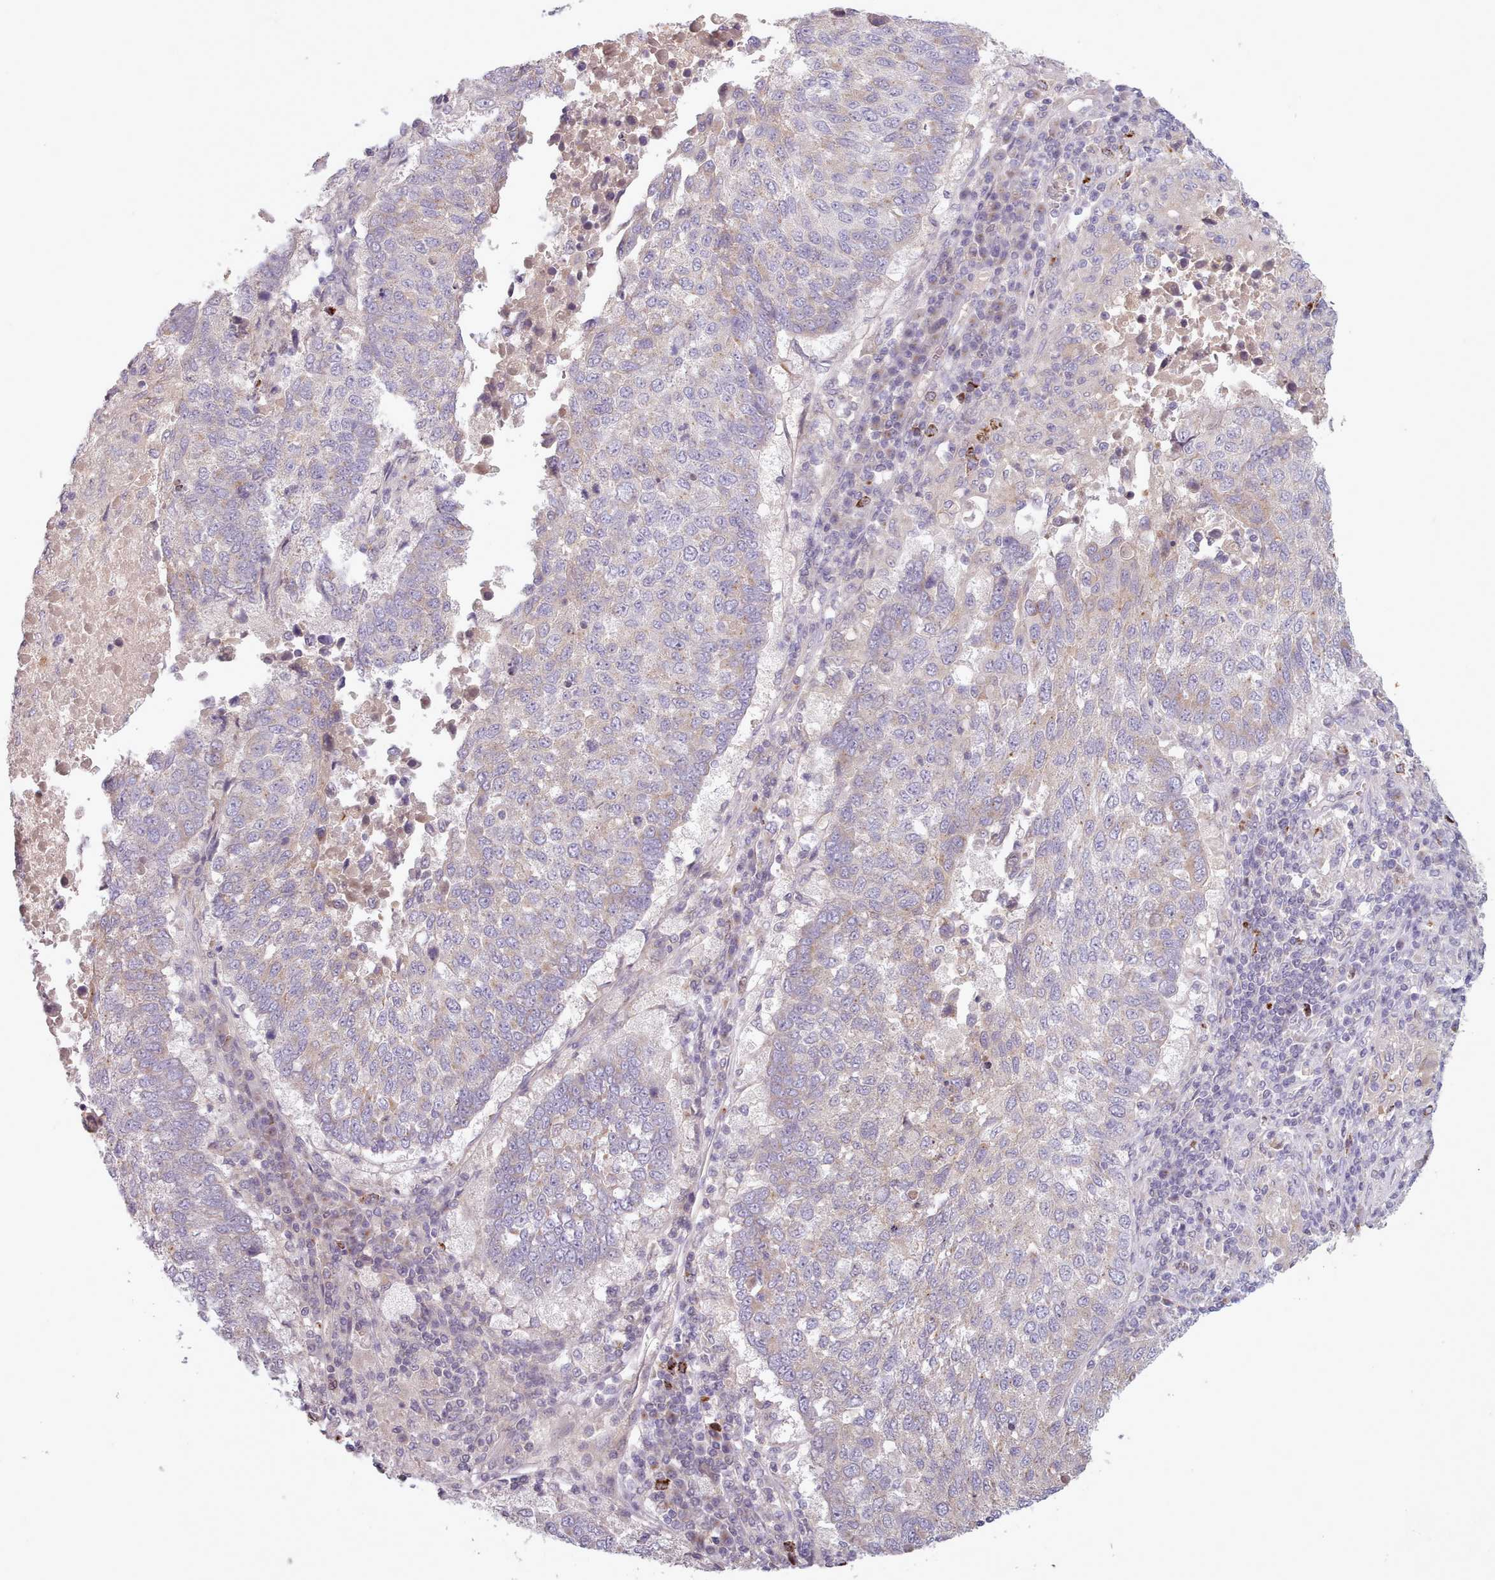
{"staining": {"intensity": "negative", "quantity": "none", "location": "none"}, "tissue": "lung cancer", "cell_type": "Tumor cells", "image_type": "cancer", "snomed": [{"axis": "morphology", "description": "Squamous cell carcinoma, NOS"}, {"axis": "topography", "description": "Lung"}], "caption": "Immunohistochemical staining of lung cancer displays no significant staining in tumor cells.", "gene": "LAPTM5", "patient": {"sex": "male", "age": 73}}